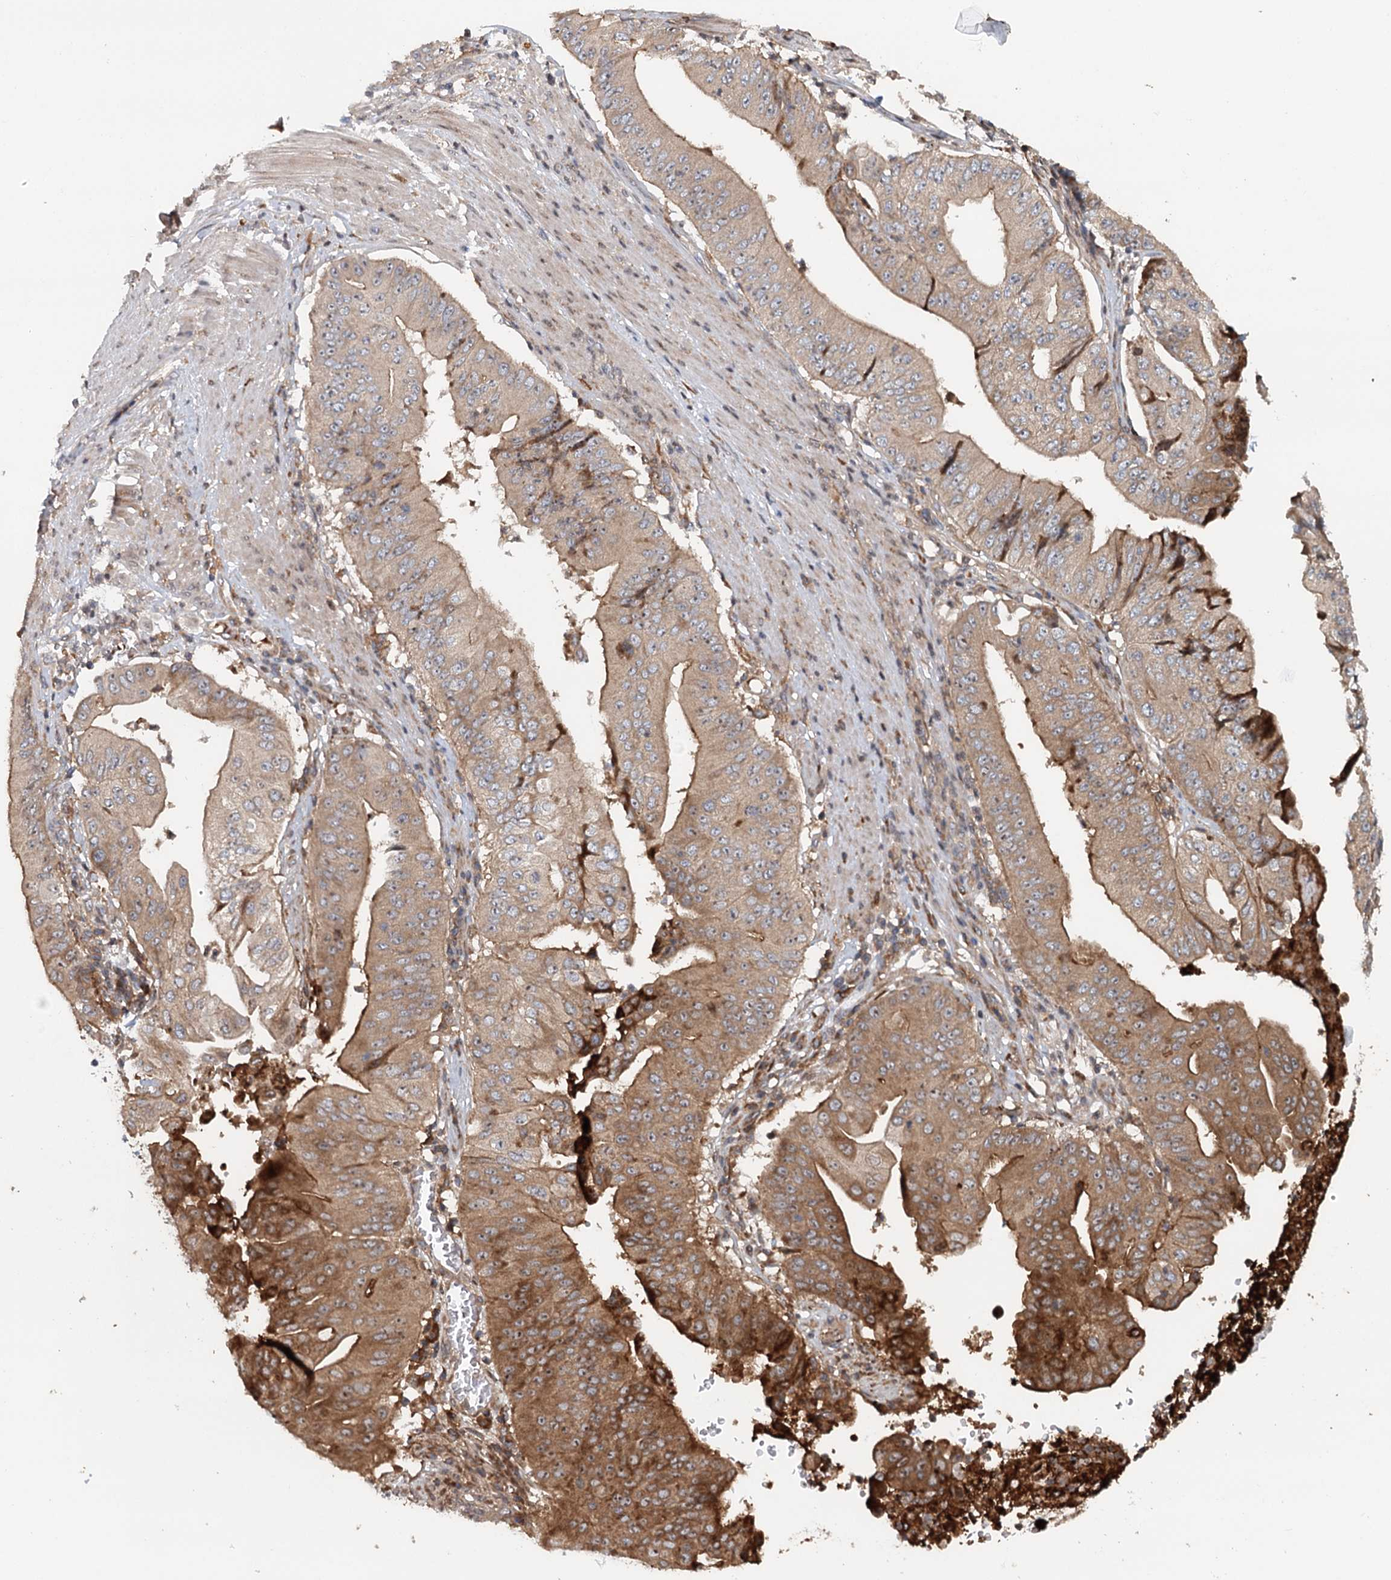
{"staining": {"intensity": "moderate", "quantity": ">75%", "location": "cytoplasmic/membranous"}, "tissue": "pancreatic cancer", "cell_type": "Tumor cells", "image_type": "cancer", "snomed": [{"axis": "morphology", "description": "Adenocarcinoma, NOS"}, {"axis": "topography", "description": "Pancreas"}], "caption": "About >75% of tumor cells in human pancreatic cancer (adenocarcinoma) display moderate cytoplasmic/membranous protein positivity as visualized by brown immunohistochemical staining.", "gene": "RNF111", "patient": {"sex": "female", "age": 77}}